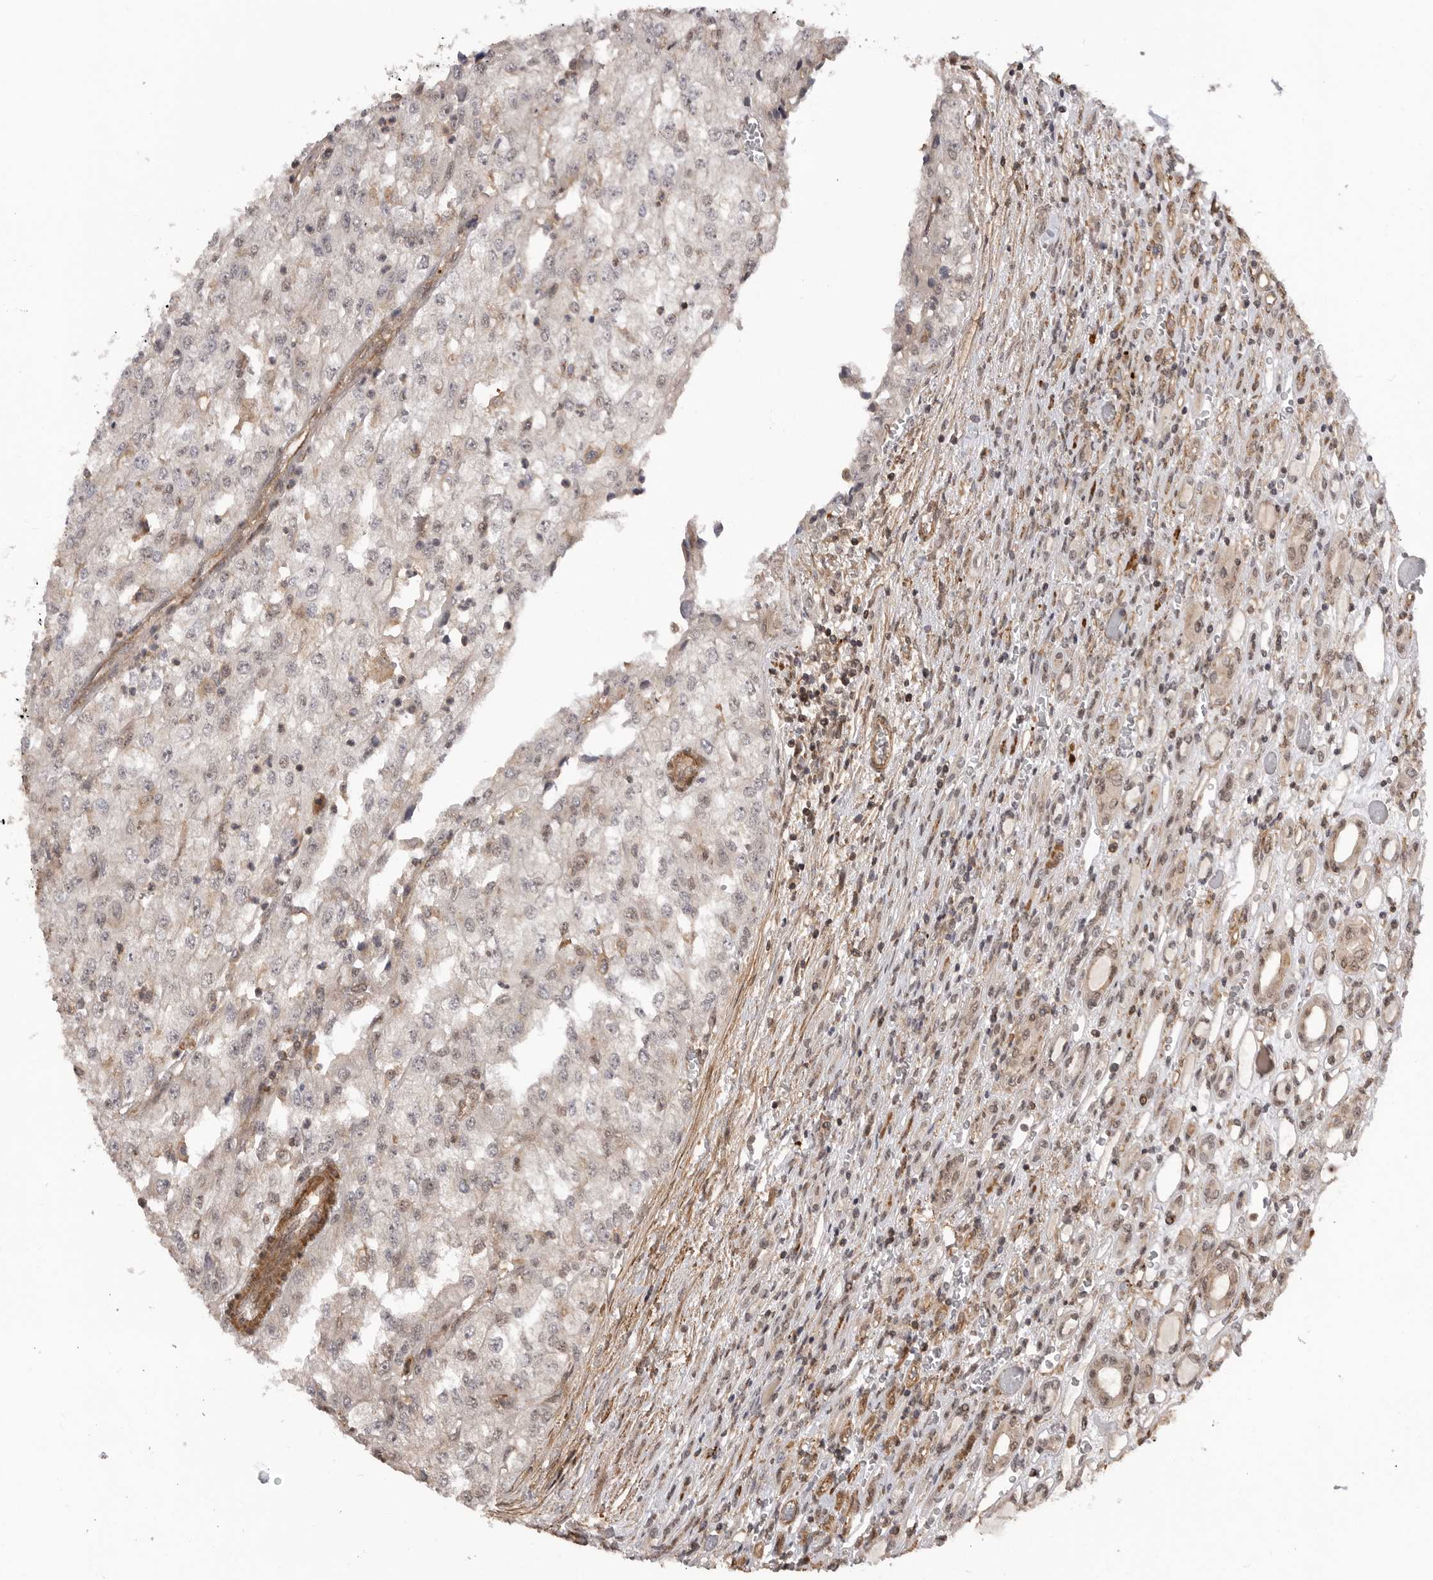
{"staining": {"intensity": "weak", "quantity": "<25%", "location": "nuclear"}, "tissue": "renal cancer", "cell_type": "Tumor cells", "image_type": "cancer", "snomed": [{"axis": "morphology", "description": "Adenocarcinoma, NOS"}, {"axis": "topography", "description": "Kidney"}], "caption": "Immunohistochemistry micrograph of human renal adenocarcinoma stained for a protein (brown), which displays no positivity in tumor cells.", "gene": "TRIM56", "patient": {"sex": "female", "age": 54}}